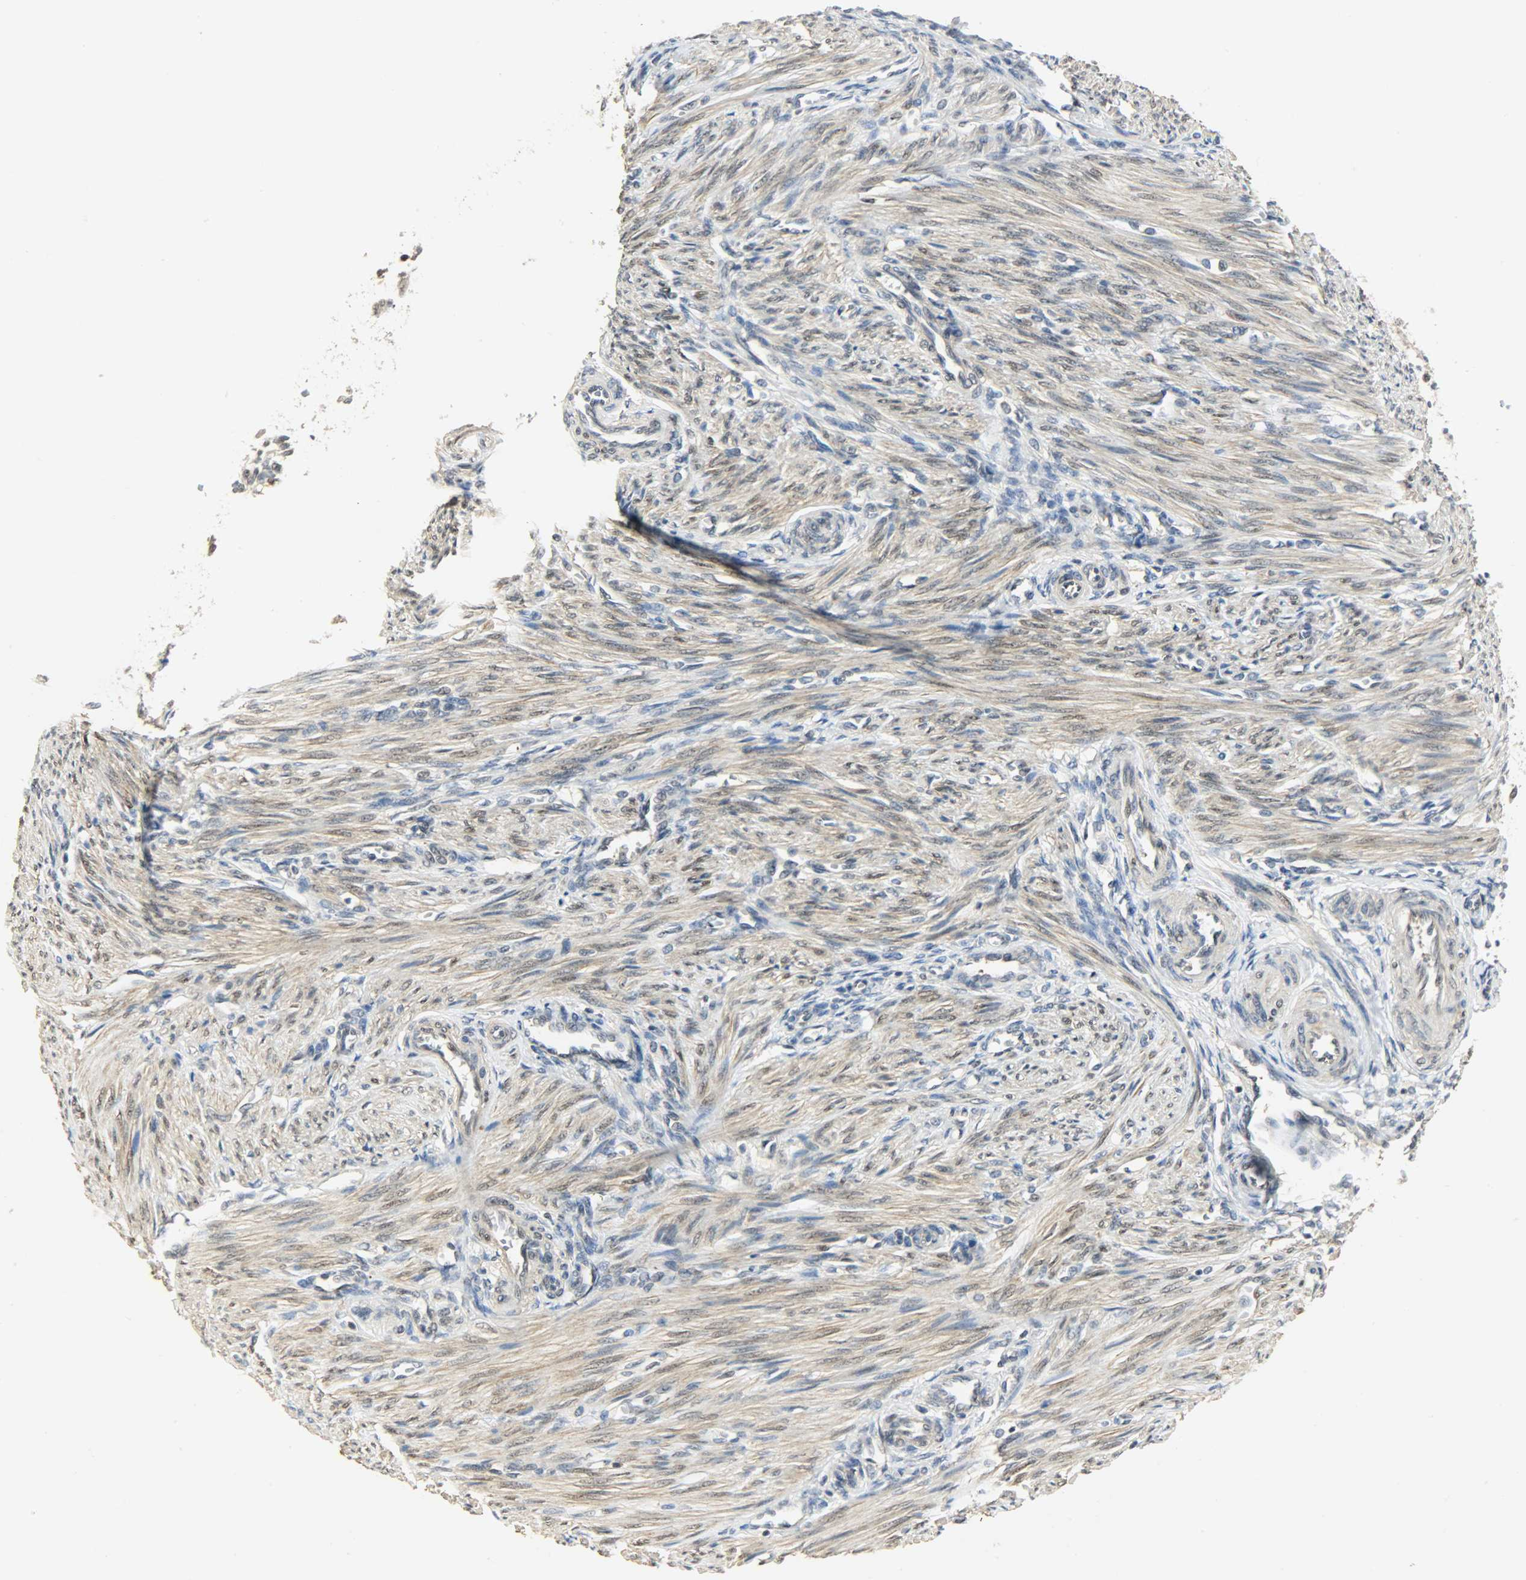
{"staining": {"intensity": "weak", "quantity": "<25%", "location": "nuclear"}, "tissue": "endometrium", "cell_type": "Cells in endometrial stroma", "image_type": "normal", "snomed": [{"axis": "morphology", "description": "Normal tissue, NOS"}, {"axis": "topography", "description": "Endometrium"}], "caption": "Immunohistochemistry (IHC) photomicrograph of benign endometrium stained for a protein (brown), which displays no expression in cells in endometrial stroma.", "gene": "NPEPL1", "patient": {"sex": "female", "age": 27}}